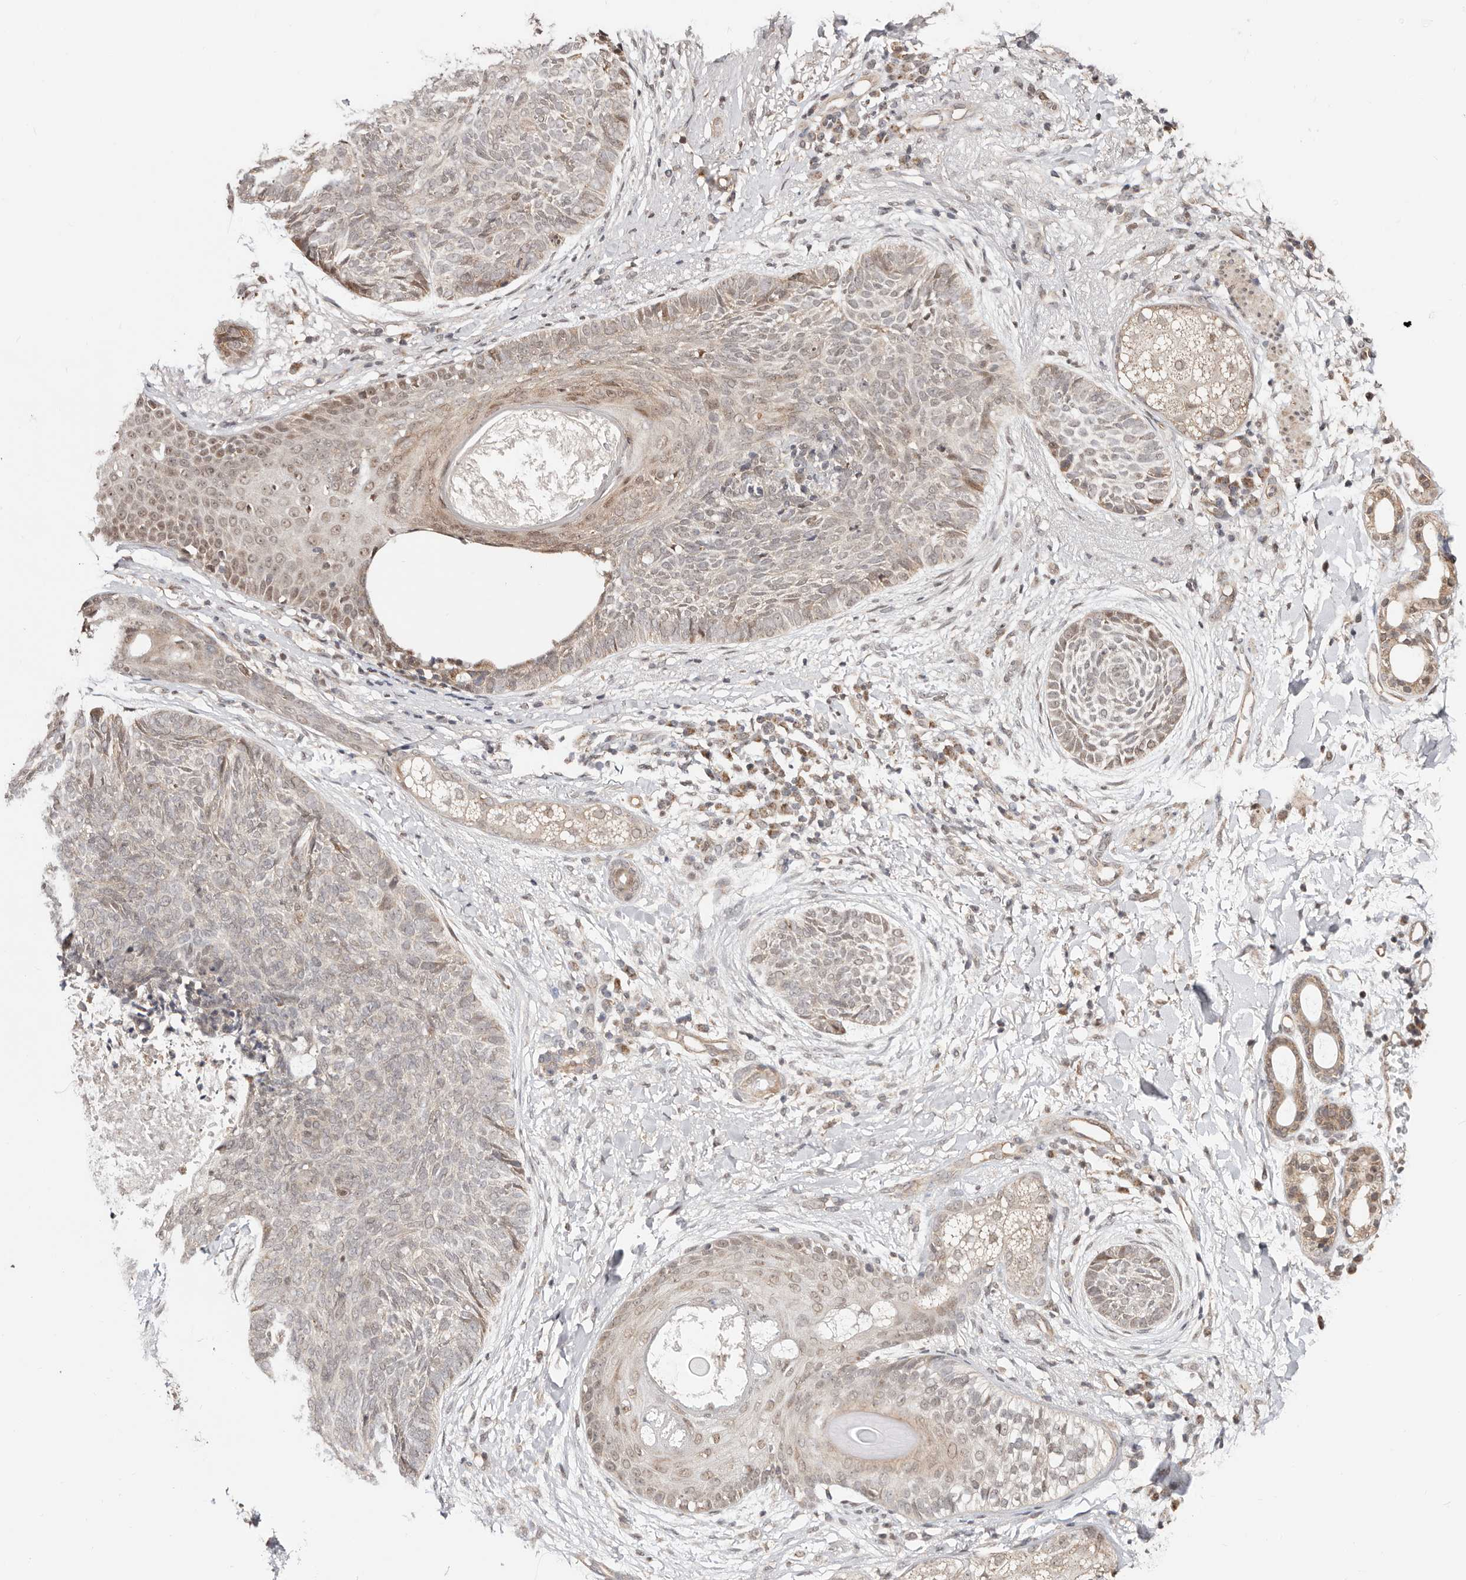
{"staining": {"intensity": "weak", "quantity": "<25%", "location": "nuclear"}, "tissue": "skin cancer", "cell_type": "Tumor cells", "image_type": "cancer", "snomed": [{"axis": "morphology", "description": "Basal cell carcinoma"}, {"axis": "topography", "description": "Skin"}], "caption": "A high-resolution micrograph shows immunohistochemistry (IHC) staining of skin basal cell carcinoma, which exhibits no significant expression in tumor cells. (Immunohistochemistry (ihc), brightfield microscopy, high magnification).", "gene": "CTNNBL1", "patient": {"sex": "male", "age": 85}}